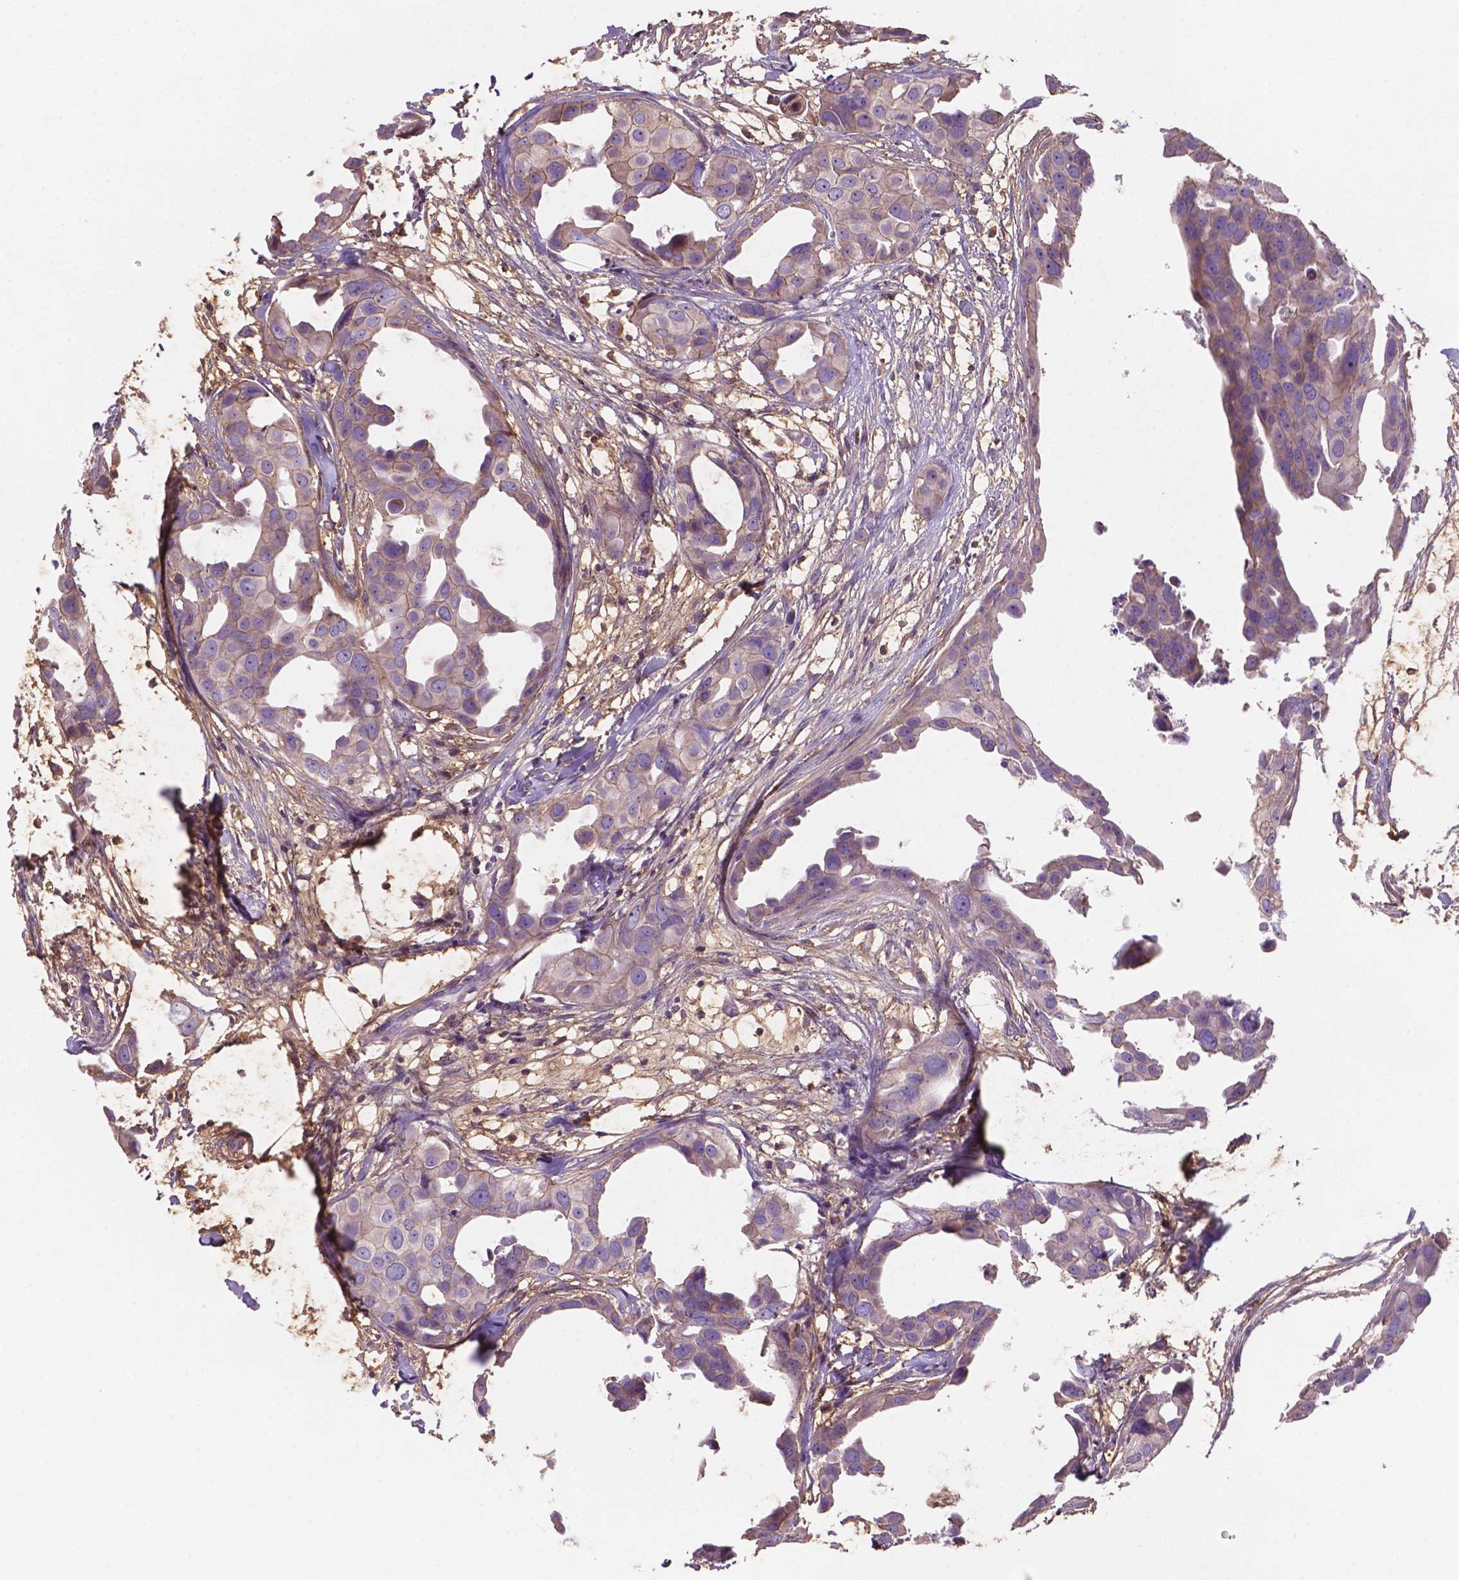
{"staining": {"intensity": "weak", "quantity": "<25%", "location": "cytoplasmic/membranous"}, "tissue": "breast cancer", "cell_type": "Tumor cells", "image_type": "cancer", "snomed": [{"axis": "morphology", "description": "Duct carcinoma"}, {"axis": "topography", "description": "Breast"}], "caption": "Immunohistochemistry (IHC) of human breast cancer demonstrates no positivity in tumor cells. (DAB (3,3'-diaminobenzidine) immunohistochemistry, high magnification).", "gene": "MKRN2OS", "patient": {"sex": "female", "age": 38}}